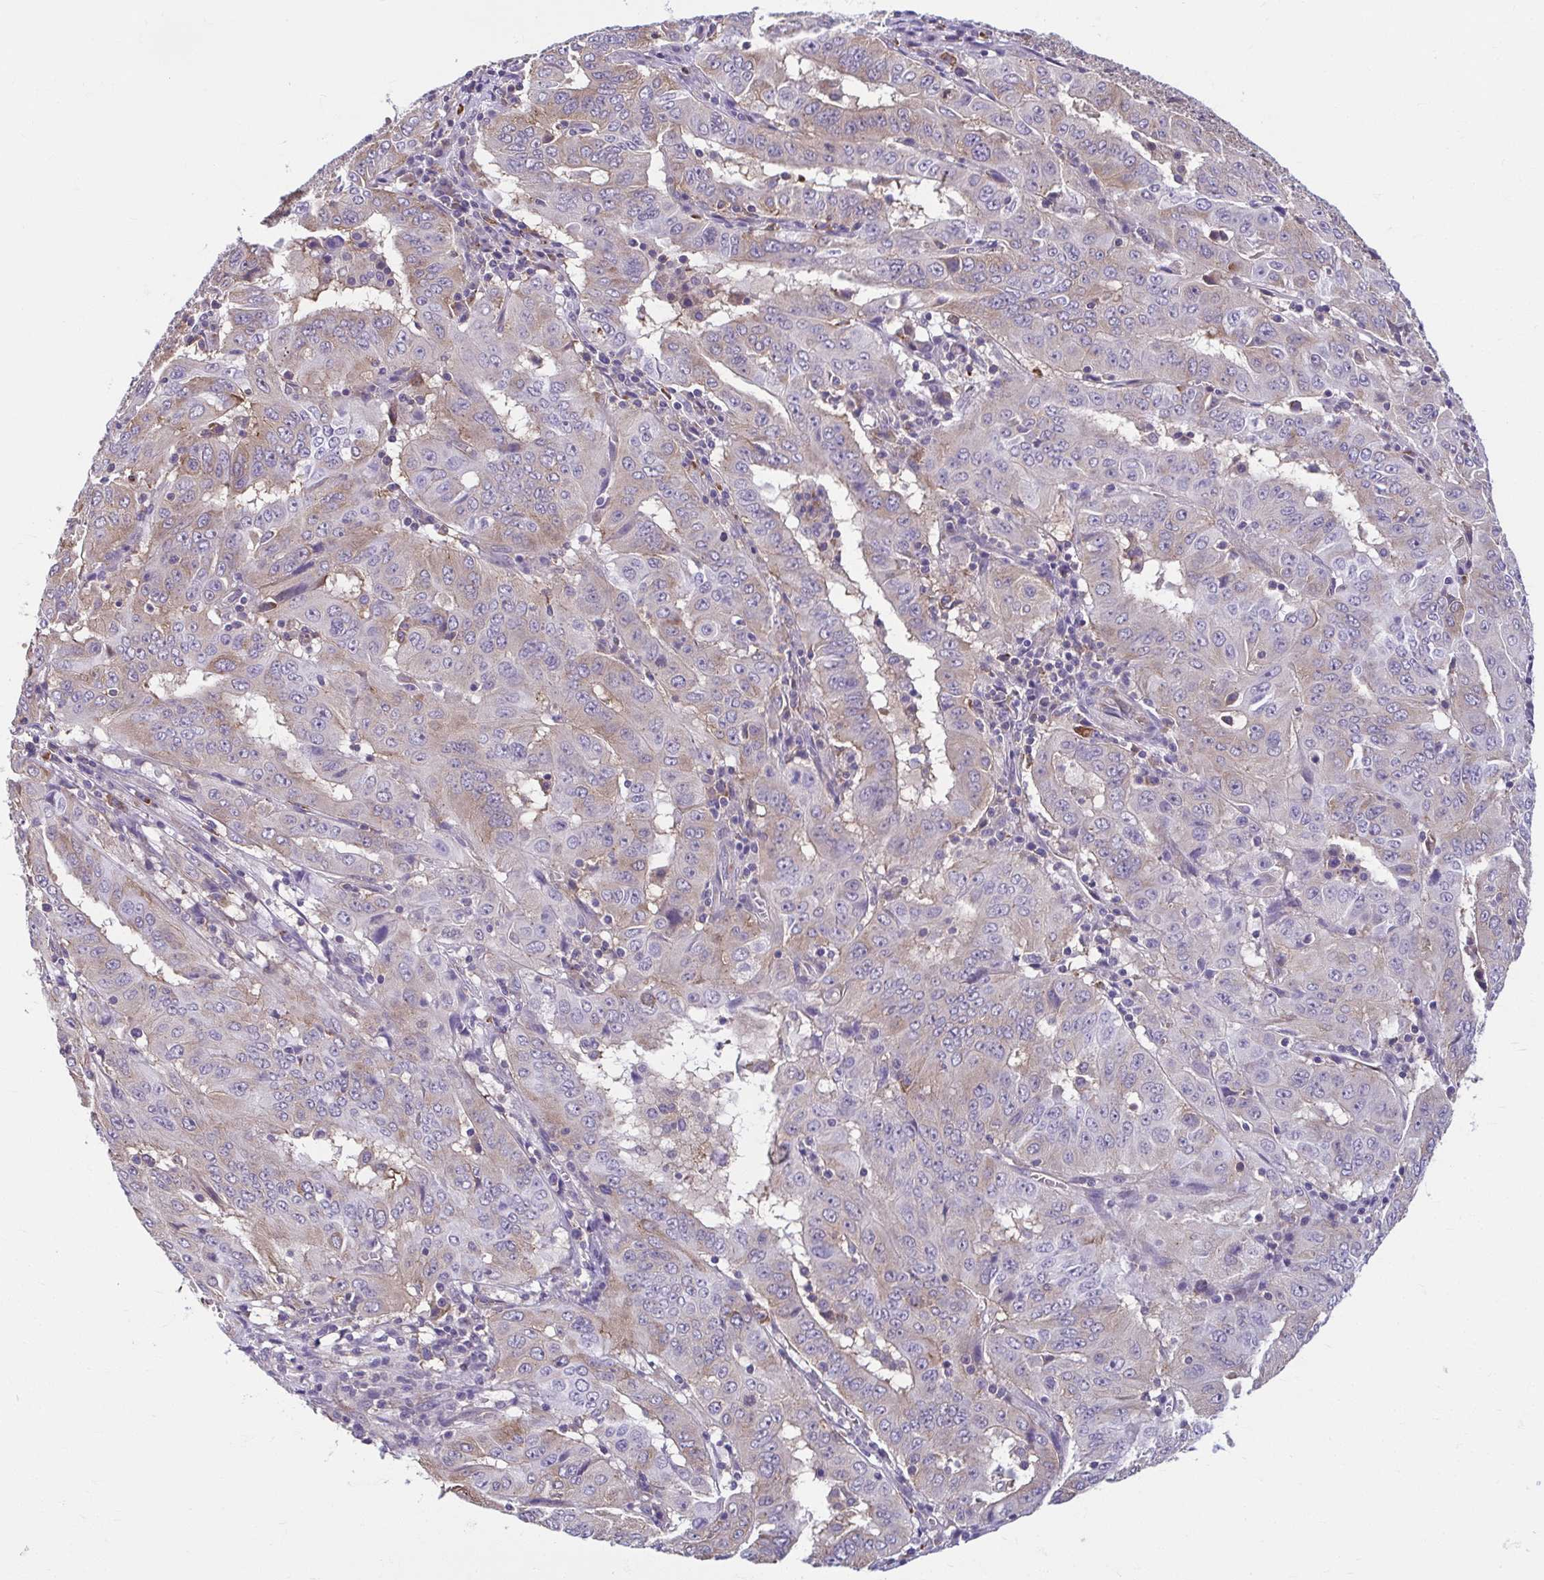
{"staining": {"intensity": "weak", "quantity": "<25%", "location": "cytoplasmic/membranous"}, "tissue": "pancreatic cancer", "cell_type": "Tumor cells", "image_type": "cancer", "snomed": [{"axis": "morphology", "description": "Adenocarcinoma, NOS"}, {"axis": "topography", "description": "Pancreas"}], "caption": "Immunohistochemistry (IHC) photomicrograph of human adenocarcinoma (pancreatic) stained for a protein (brown), which exhibits no staining in tumor cells.", "gene": "TMEM108", "patient": {"sex": "male", "age": 63}}